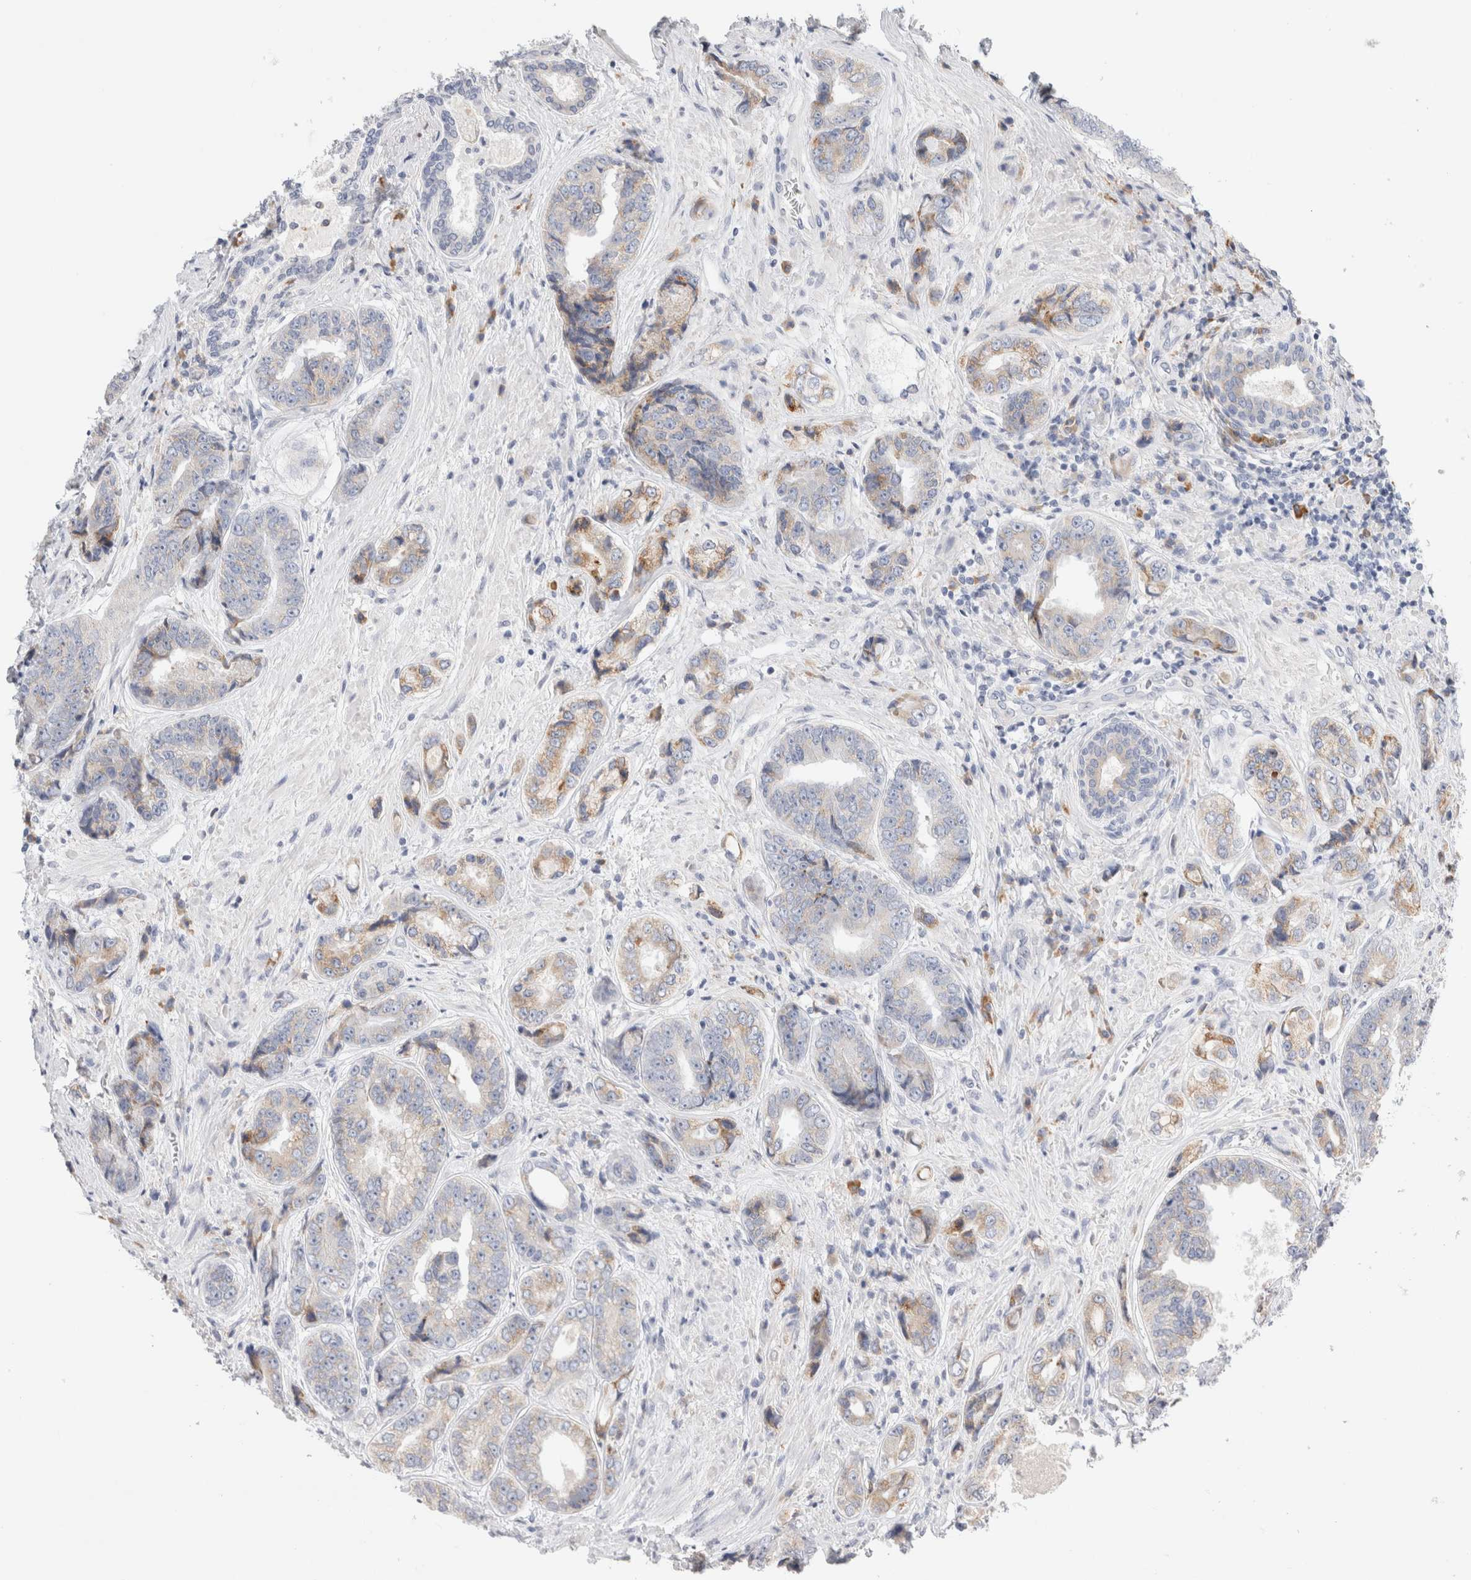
{"staining": {"intensity": "moderate", "quantity": "<25%", "location": "cytoplasmic/membranous"}, "tissue": "prostate cancer", "cell_type": "Tumor cells", "image_type": "cancer", "snomed": [{"axis": "morphology", "description": "Adenocarcinoma, High grade"}, {"axis": "topography", "description": "Prostate"}], "caption": "An IHC image of tumor tissue is shown. Protein staining in brown labels moderate cytoplasmic/membranous positivity in prostate adenocarcinoma (high-grade) within tumor cells.", "gene": "CSK", "patient": {"sex": "male", "age": 61}}